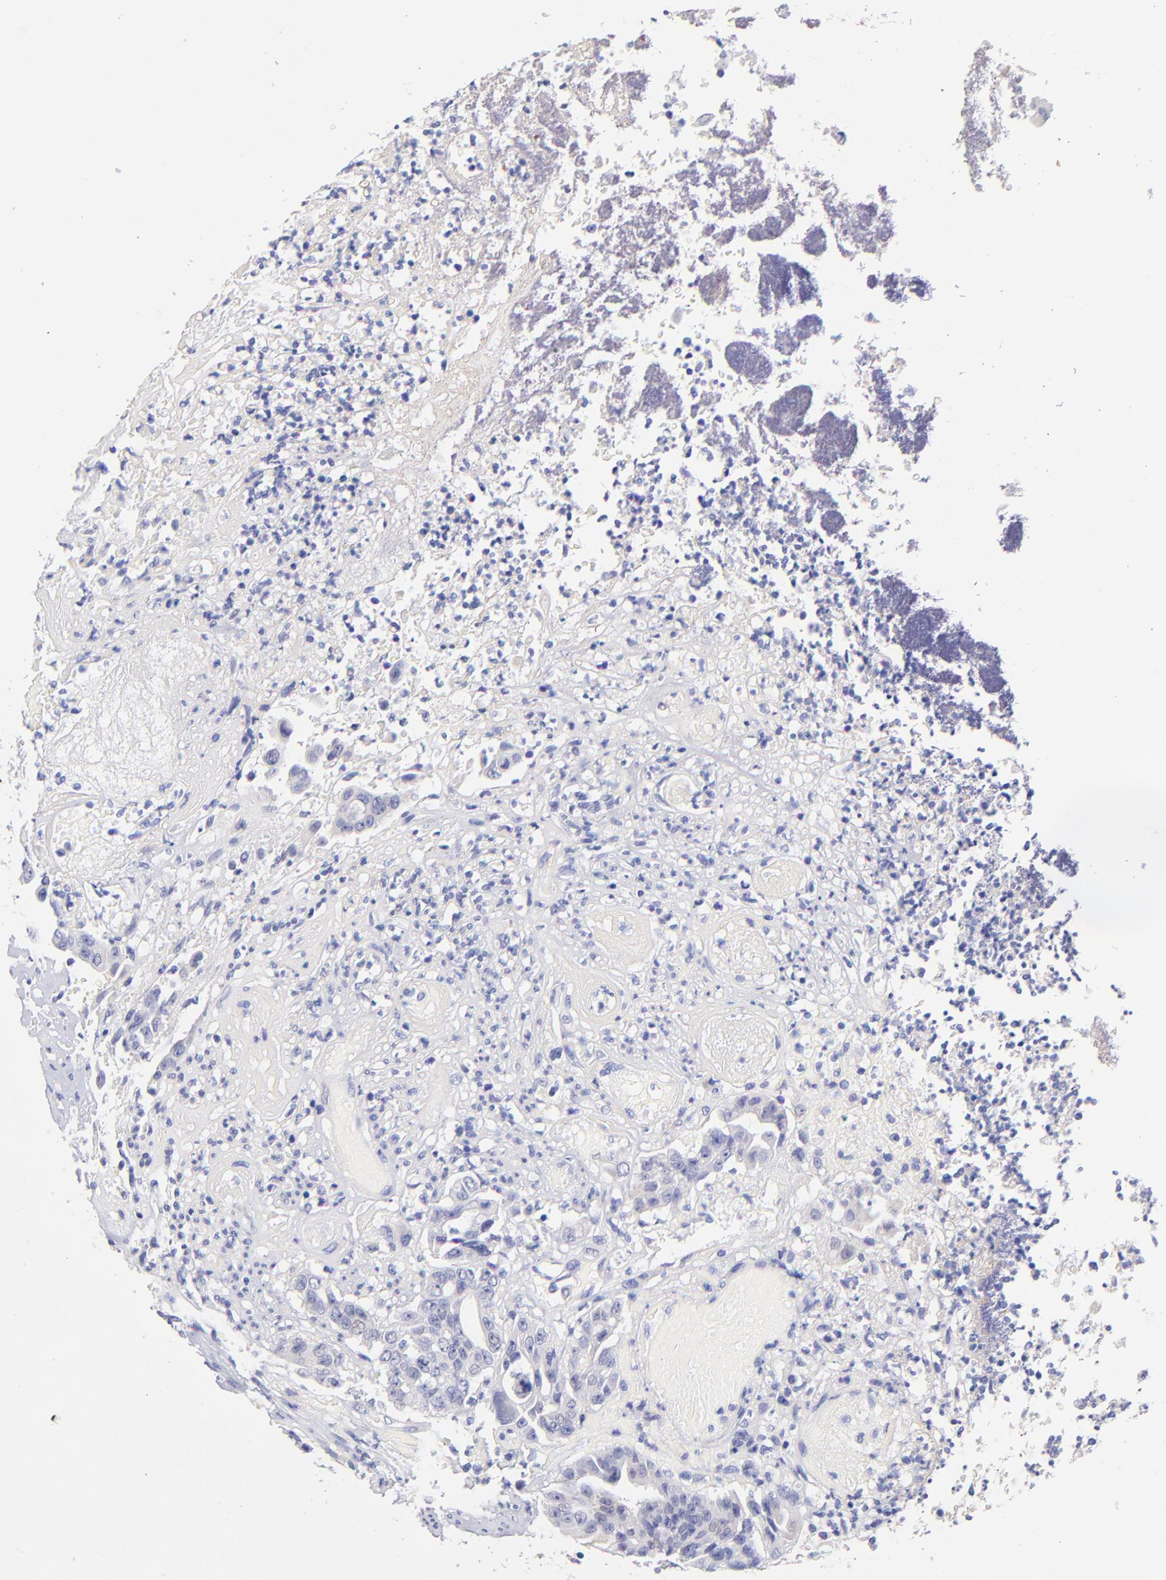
{"staining": {"intensity": "negative", "quantity": "none", "location": "none"}, "tissue": "colorectal cancer", "cell_type": "Tumor cells", "image_type": "cancer", "snomed": [{"axis": "morphology", "description": "Adenocarcinoma, NOS"}, {"axis": "topography", "description": "Colon"}], "caption": "Immunohistochemical staining of human colorectal adenocarcinoma reveals no significant expression in tumor cells.", "gene": "RAB3B", "patient": {"sex": "female", "age": 70}}